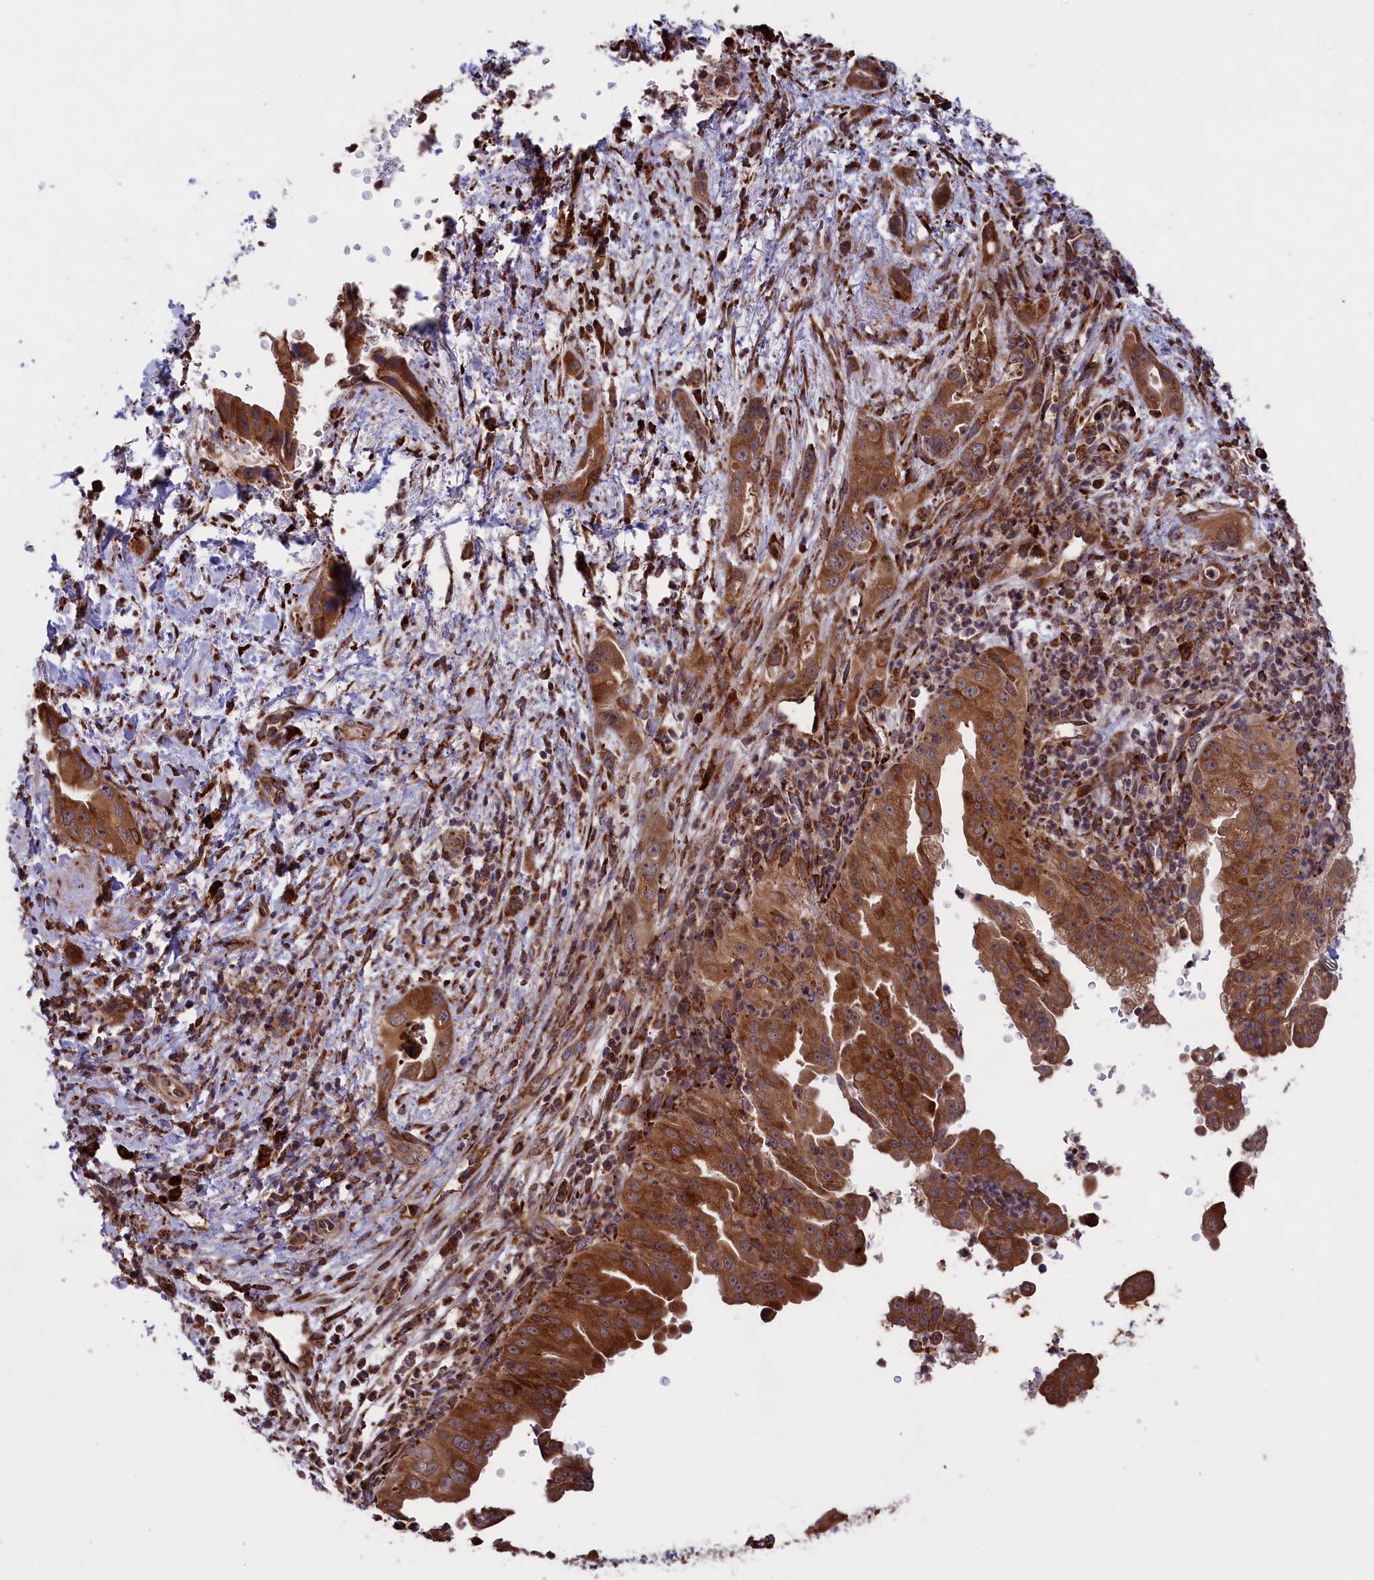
{"staining": {"intensity": "moderate", "quantity": ">75%", "location": "cytoplasmic/membranous"}, "tissue": "pancreatic cancer", "cell_type": "Tumor cells", "image_type": "cancer", "snomed": [{"axis": "morphology", "description": "Adenocarcinoma, NOS"}, {"axis": "topography", "description": "Pancreas"}], "caption": "Tumor cells demonstrate medium levels of moderate cytoplasmic/membranous staining in about >75% of cells in human pancreatic adenocarcinoma.", "gene": "PLA2G4C", "patient": {"sex": "female", "age": 78}}